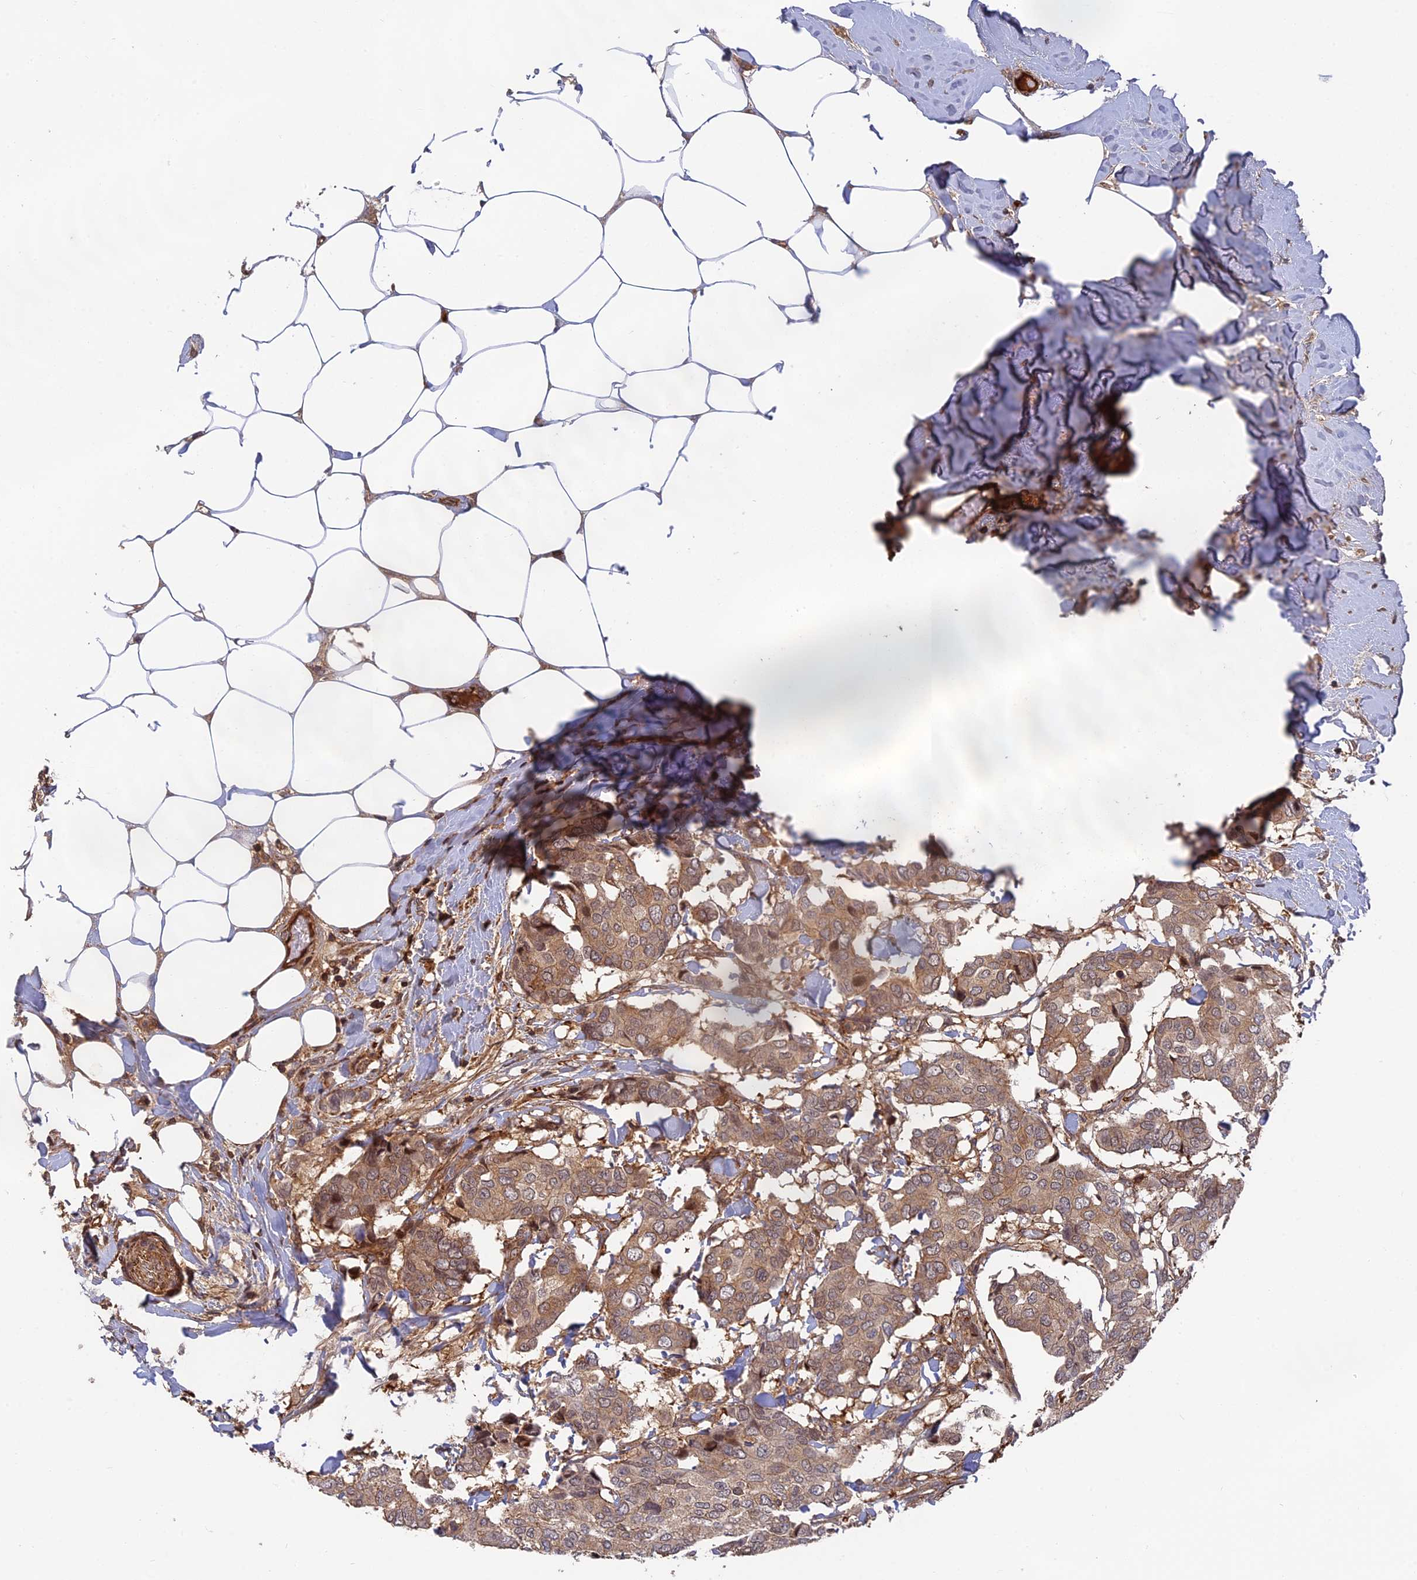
{"staining": {"intensity": "moderate", "quantity": ">75%", "location": "cytoplasmic/membranous"}, "tissue": "breast cancer", "cell_type": "Tumor cells", "image_type": "cancer", "snomed": [{"axis": "morphology", "description": "Duct carcinoma"}, {"axis": "topography", "description": "Breast"}], "caption": "Breast infiltrating ductal carcinoma stained for a protein displays moderate cytoplasmic/membranous positivity in tumor cells.", "gene": "OSBPL1A", "patient": {"sex": "female", "age": 75}}